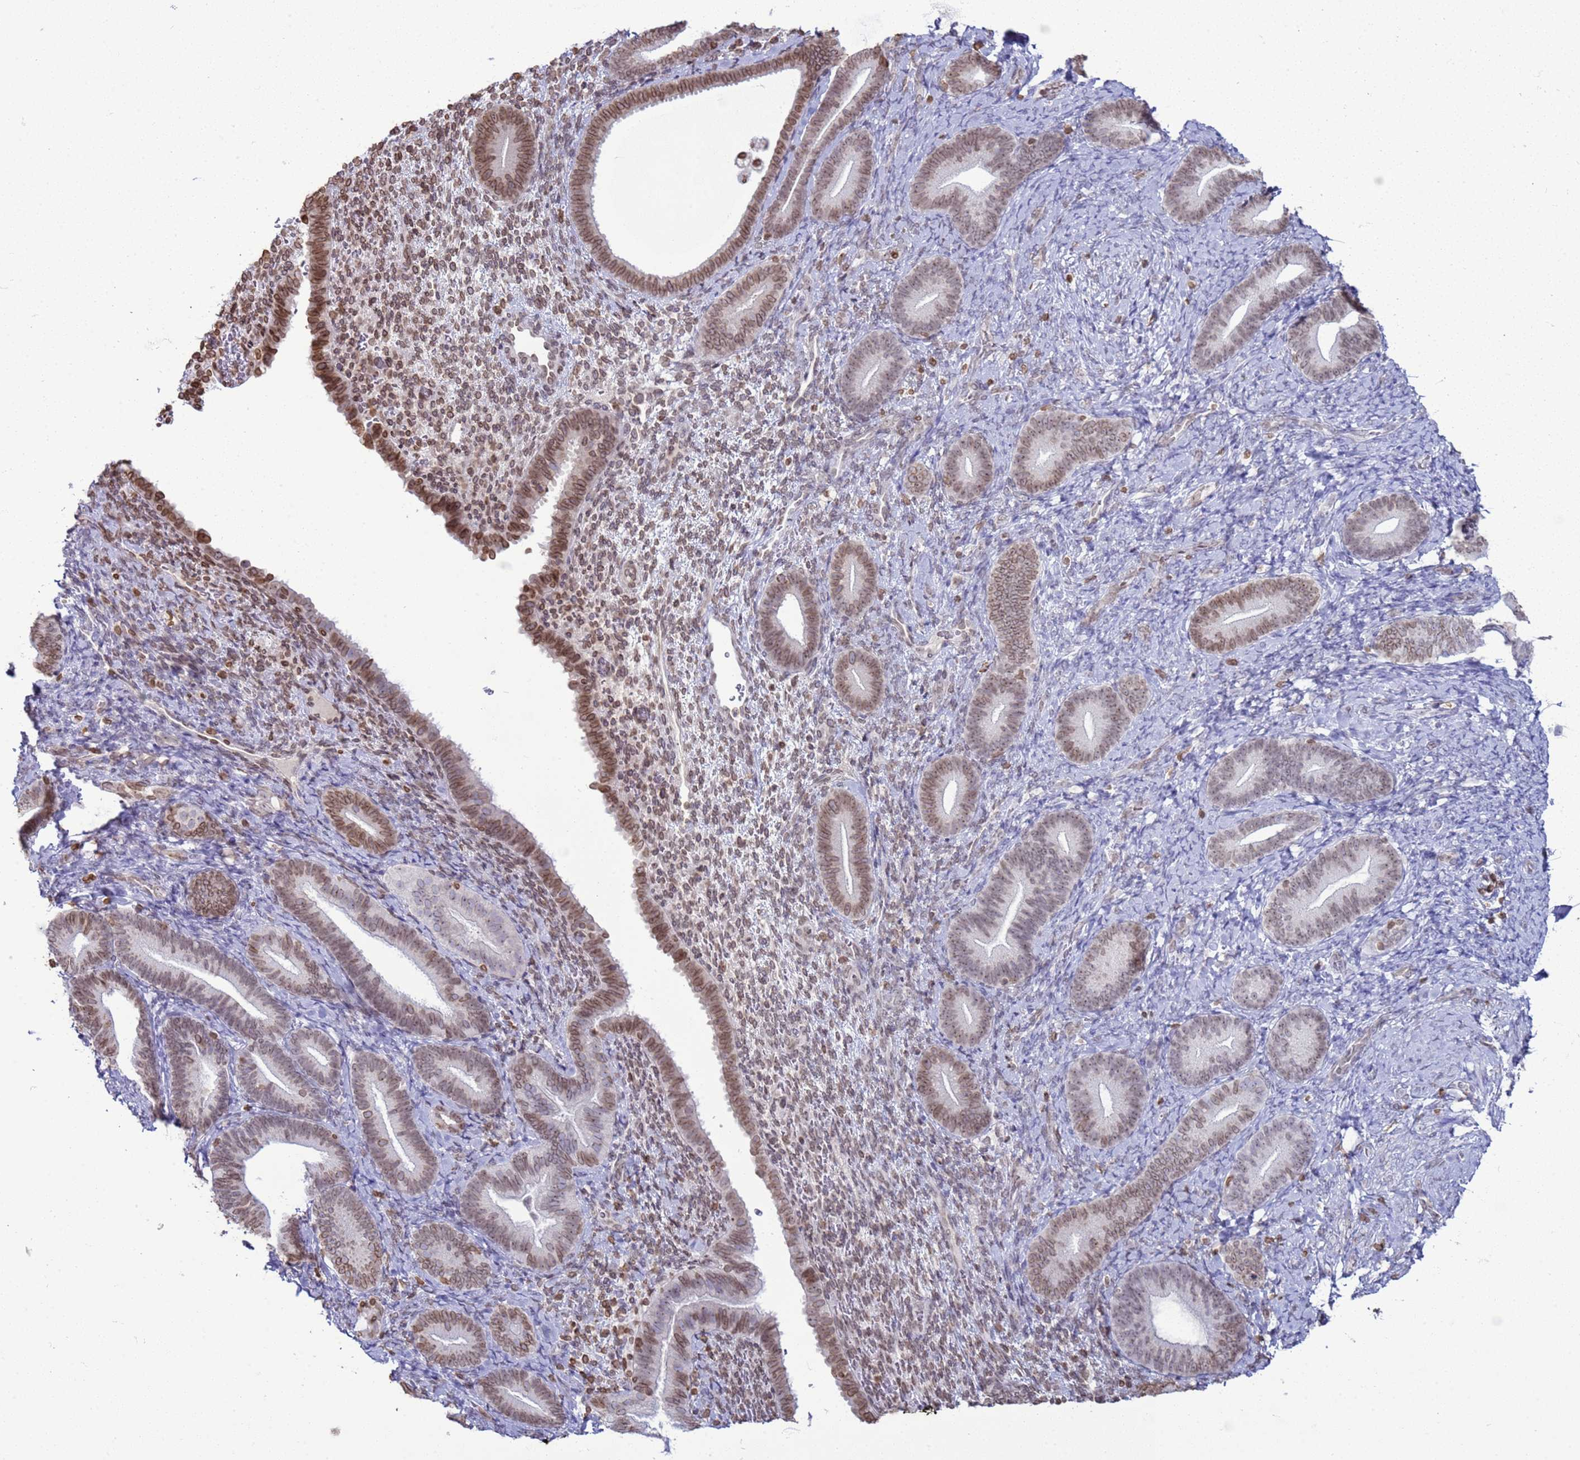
{"staining": {"intensity": "moderate", "quantity": "25%-75%", "location": "cytoplasmic/membranous,nuclear"}, "tissue": "endometrium", "cell_type": "Cells in endometrial stroma", "image_type": "normal", "snomed": [{"axis": "morphology", "description": "Normal tissue, NOS"}, {"axis": "topography", "description": "Endometrium"}], "caption": "Brown immunohistochemical staining in normal endometrium shows moderate cytoplasmic/membranous,nuclear staining in about 25%-75% of cells in endometrial stroma. (Brightfield microscopy of DAB IHC at high magnification).", "gene": "DHX37", "patient": {"sex": "female", "age": 65}}